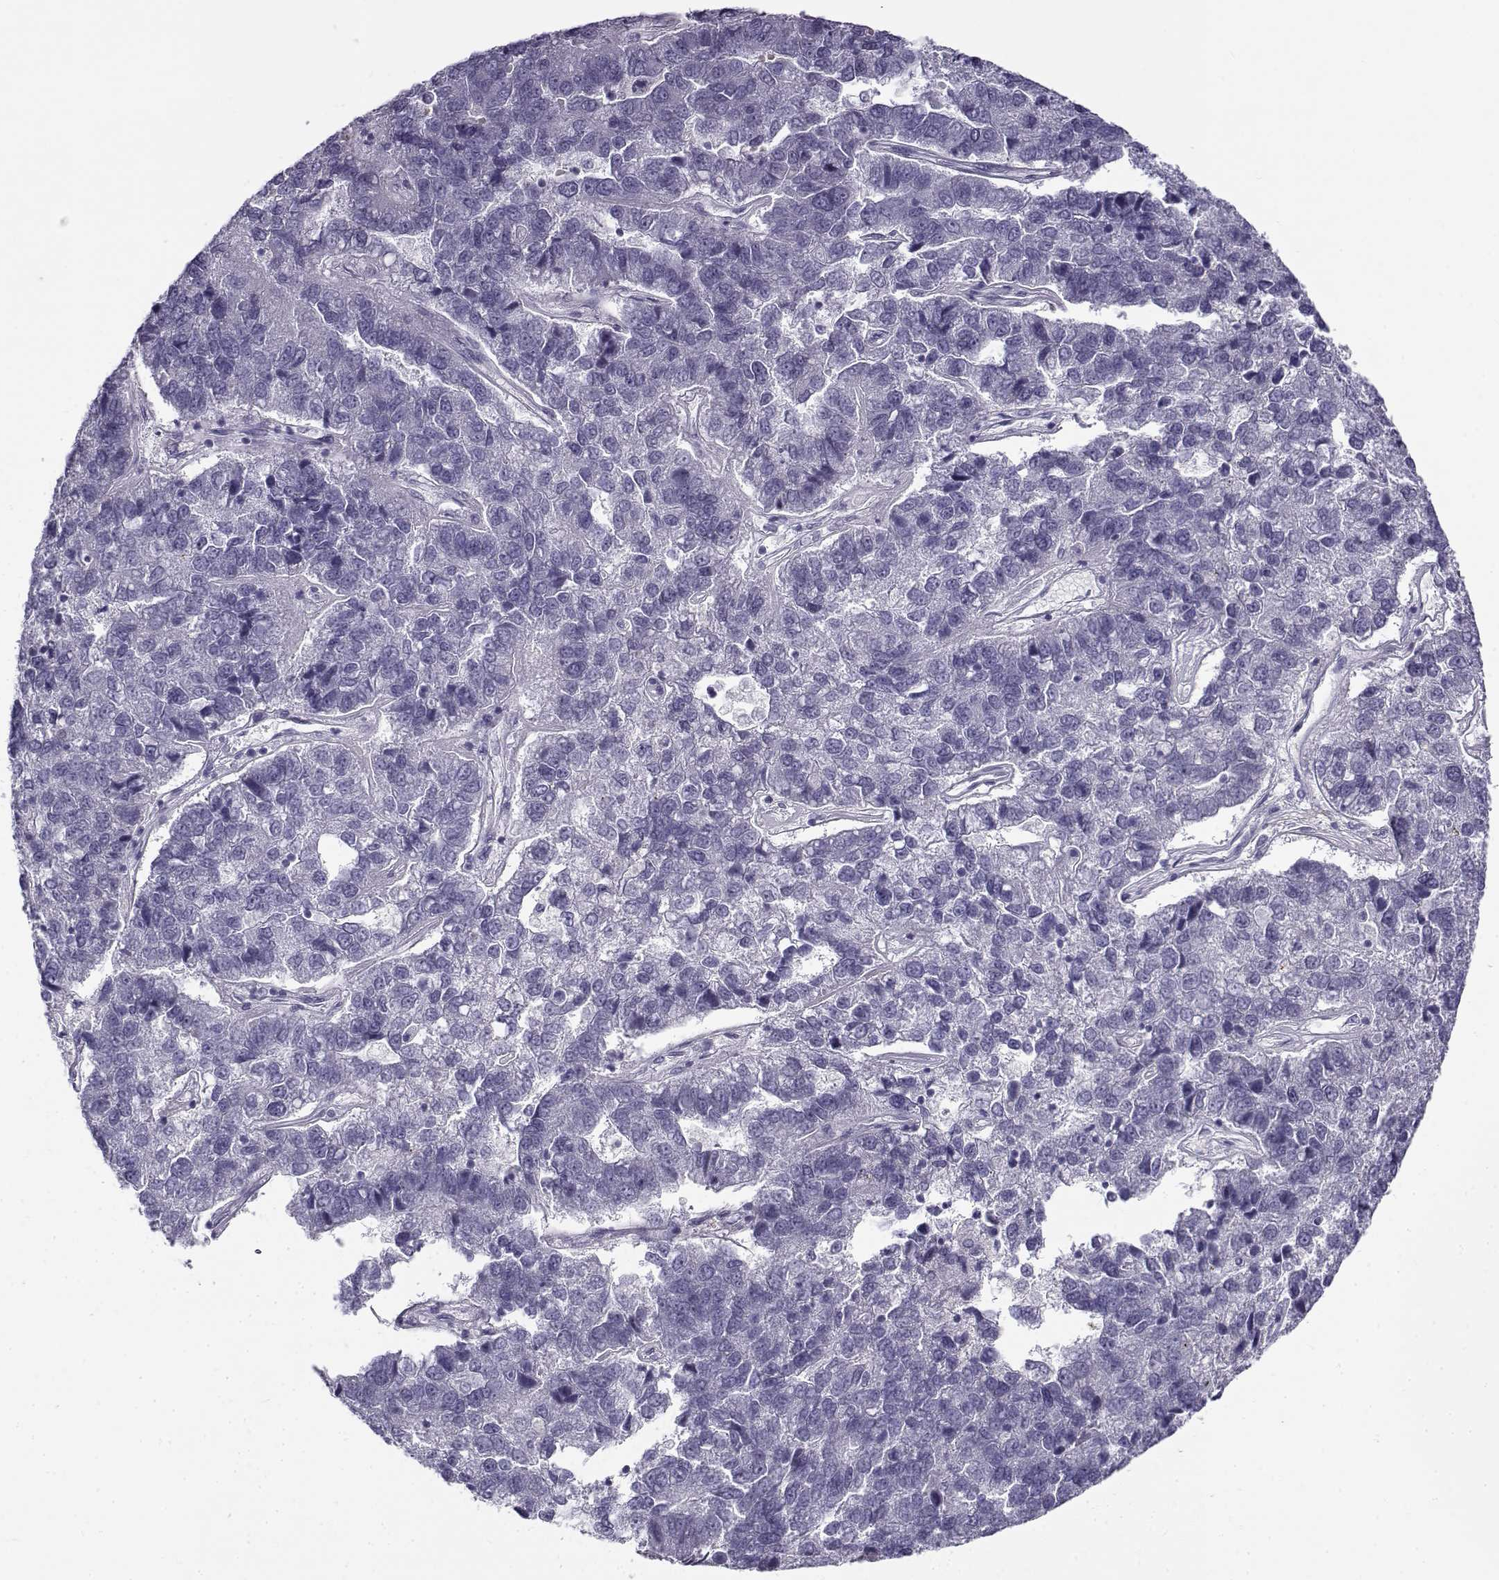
{"staining": {"intensity": "negative", "quantity": "none", "location": "none"}, "tissue": "pancreatic cancer", "cell_type": "Tumor cells", "image_type": "cancer", "snomed": [{"axis": "morphology", "description": "Adenocarcinoma, NOS"}, {"axis": "topography", "description": "Pancreas"}], "caption": "There is no significant staining in tumor cells of adenocarcinoma (pancreatic).", "gene": "GTSF1L", "patient": {"sex": "female", "age": 61}}